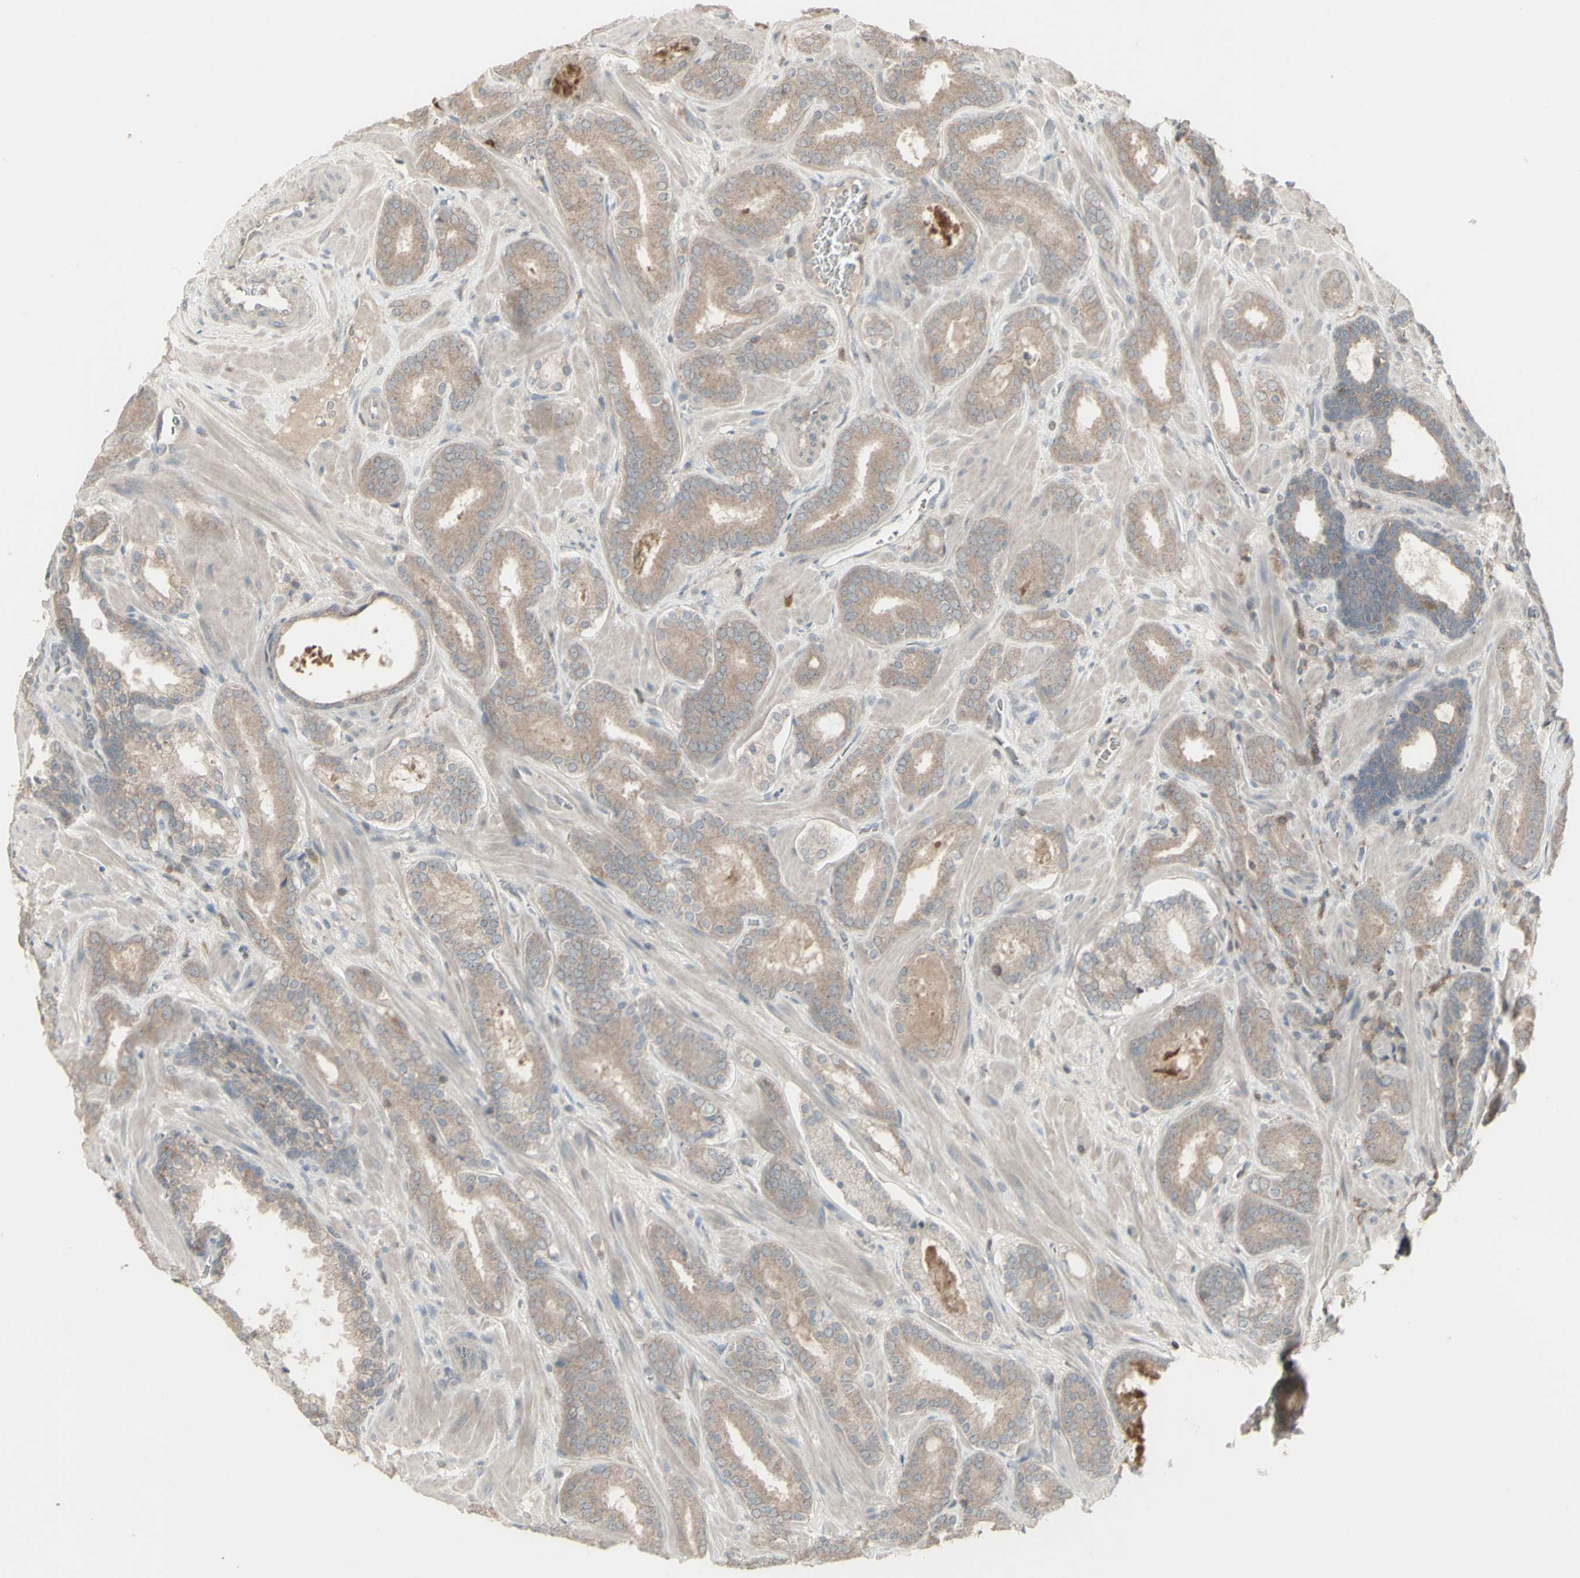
{"staining": {"intensity": "weak", "quantity": "25%-75%", "location": "none"}, "tissue": "prostate cancer", "cell_type": "Tumor cells", "image_type": "cancer", "snomed": [{"axis": "morphology", "description": "Adenocarcinoma, Low grade"}, {"axis": "topography", "description": "Prostate"}], "caption": "Immunohistochemical staining of human prostate low-grade adenocarcinoma exhibits low levels of weak None positivity in about 25%-75% of tumor cells.", "gene": "CSK", "patient": {"sex": "male", "age": 63}}